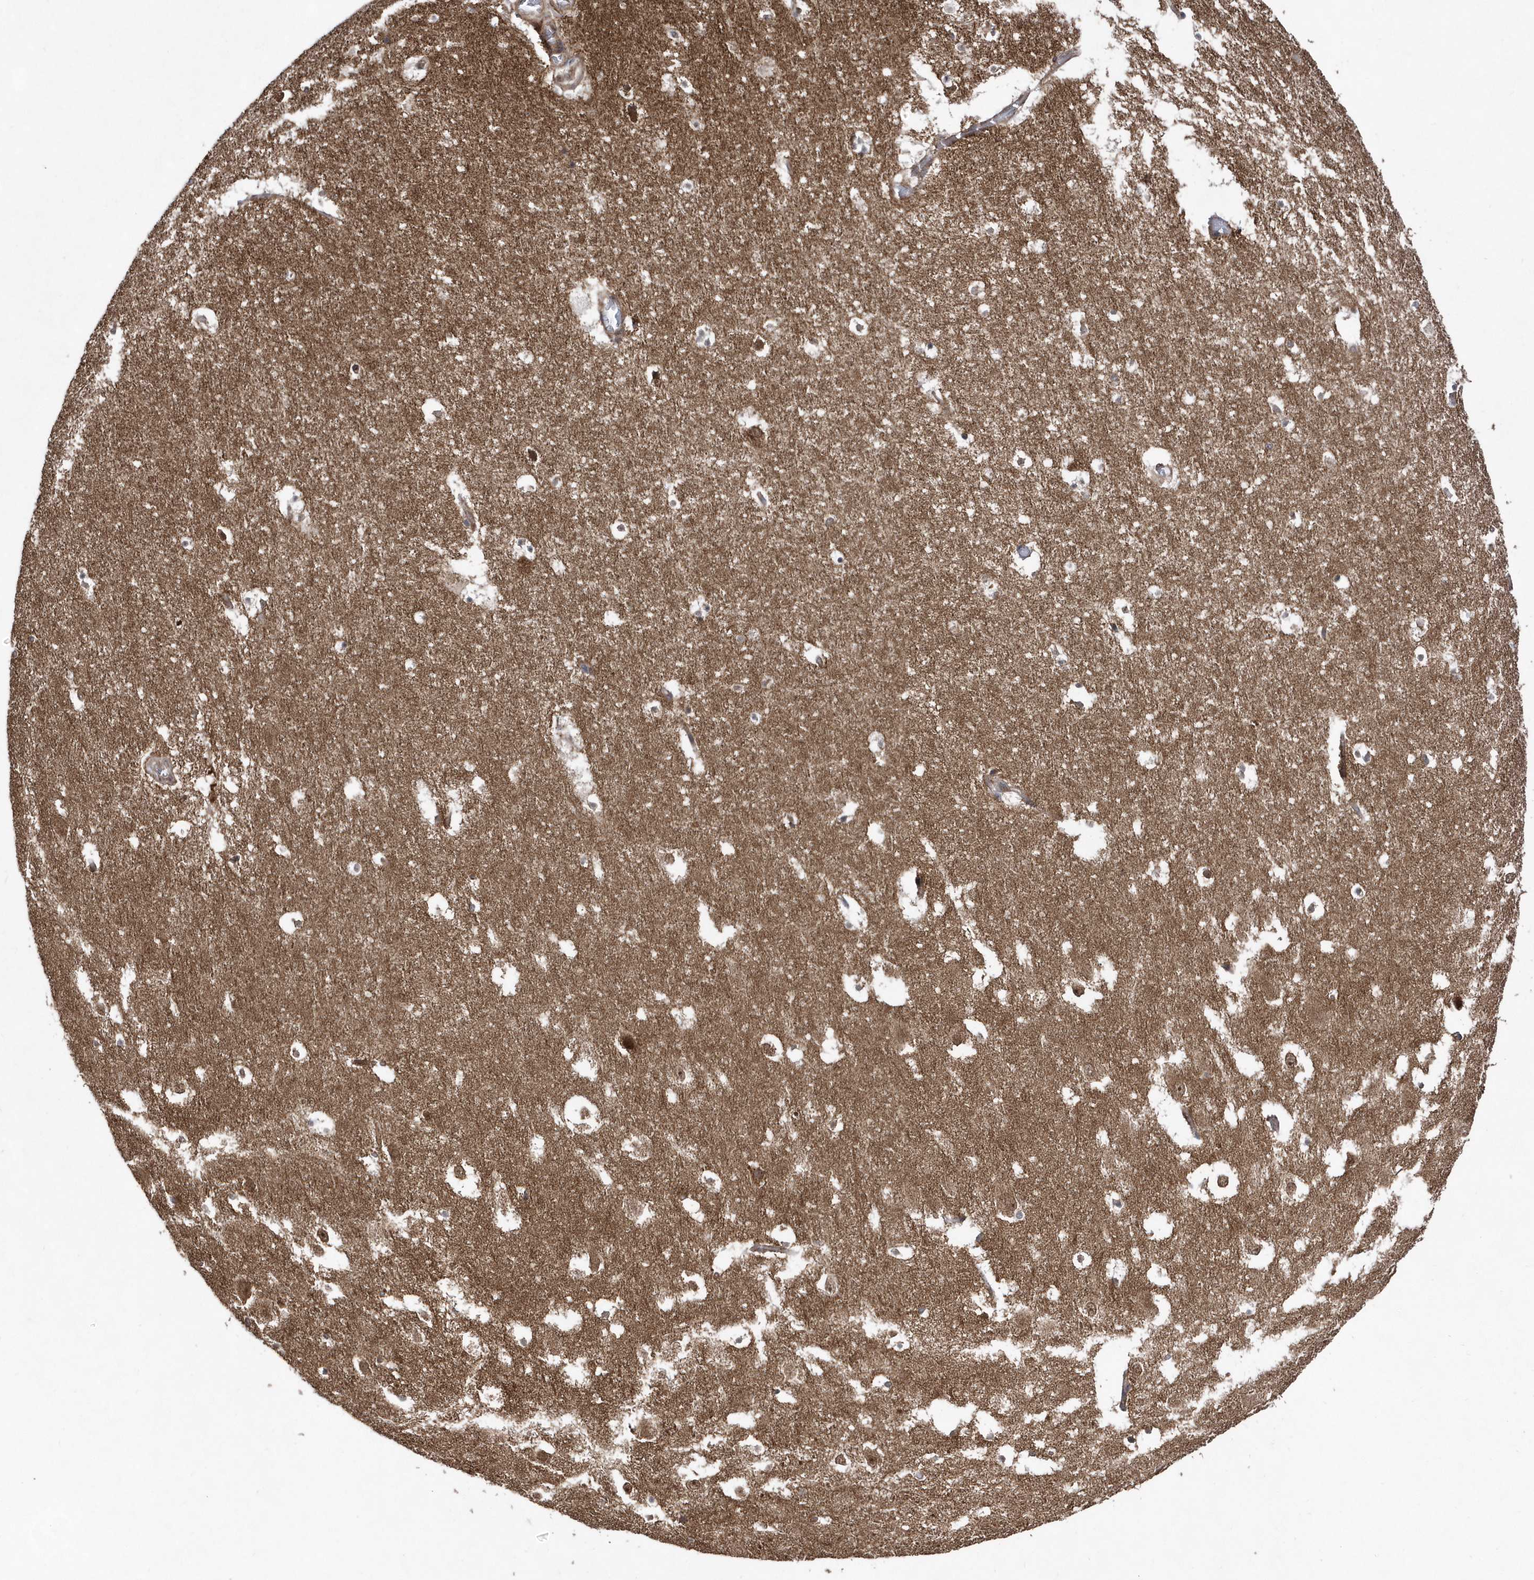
{"staining": {"intensity": "negative", "quantity": "none", "location": "none"}, "tissue": "hippocampus", "cell_type": "Glial cells", "image_type": "normal", "snomed": [{"axis": "morphology", "description": "Normal tissue, NOS"}, {"axis": "topography", "description": "Hippocampus"}], "caption": "Immunohistochemistry (IHC) image of unremarkable hippocampus: human hippocampus stained with DAB shows no significant protein expression in glial cells. The staining was performed using DAB (3,3'-diaminobenzidine) to visualize the protein expression in brown, while the nuclei were stained in blue with hematoxylin (Magnification: 20x).", "gene": "DALRD3", "patient": {"sex": "female", "age": 52}}